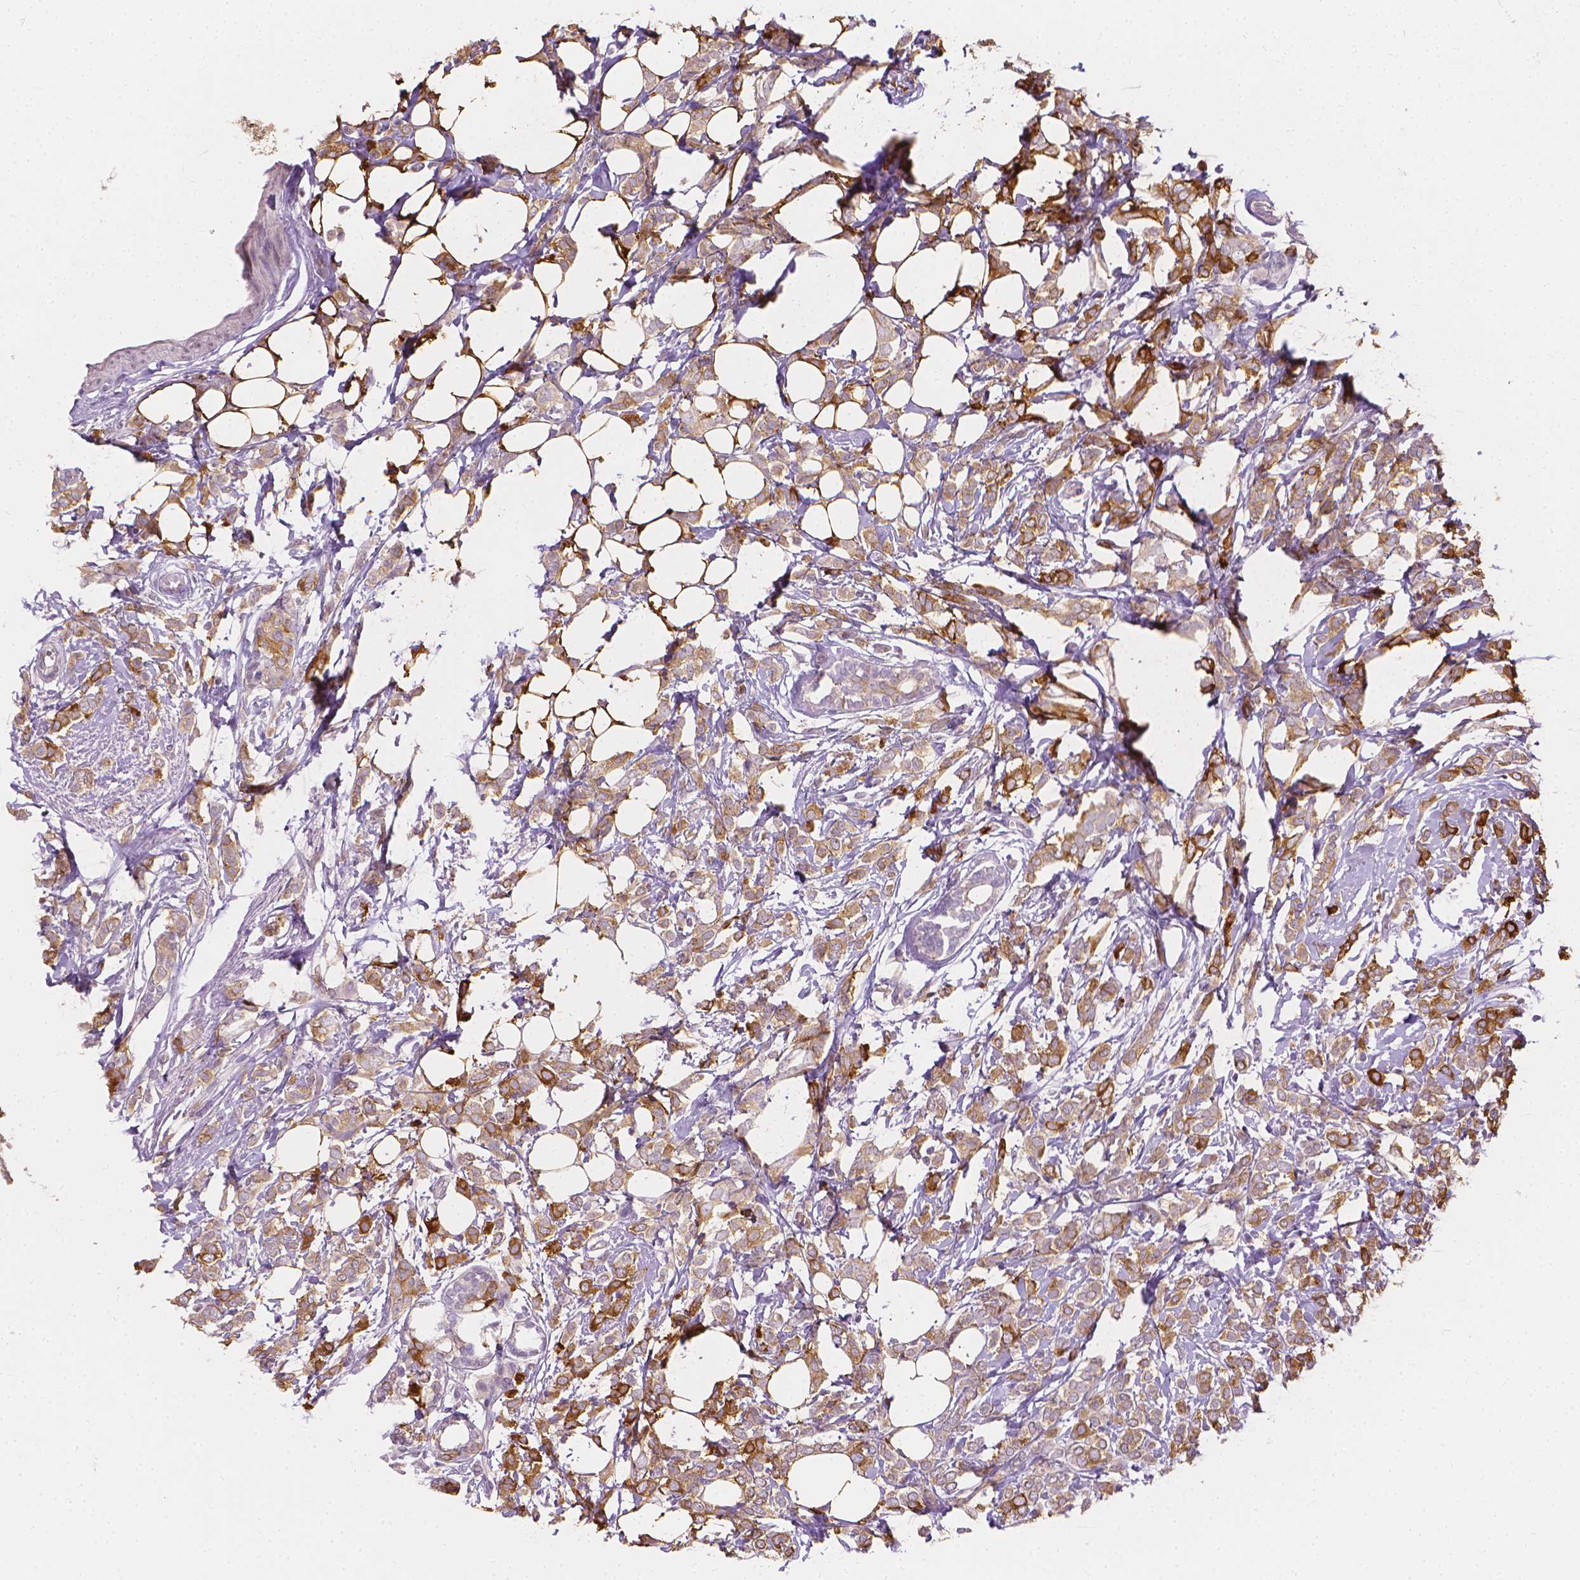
{"staining": {"intensity": "moderate", "quantity": ">75%", "location": "cytoplasmic/membranous"}, "tissue": "breast cancer", "cell_type": "Tumor cells", "image_type": "cancer", "snomed": [{"axis": "morphology", "description": "Lobular carcinoma"}, {"axis": "topography", "description": "Breast"}], "caption": "Immunohistochemistry (IHC) (DAB) staining of human breast lobular carcinoma shows moderate cytoplasmic/membranous protein staining in approximately >75% of tumor cells. Nuclei are stained in blue.", "gene": "FASN", "patient": {"sex": "female", "age": 49}}